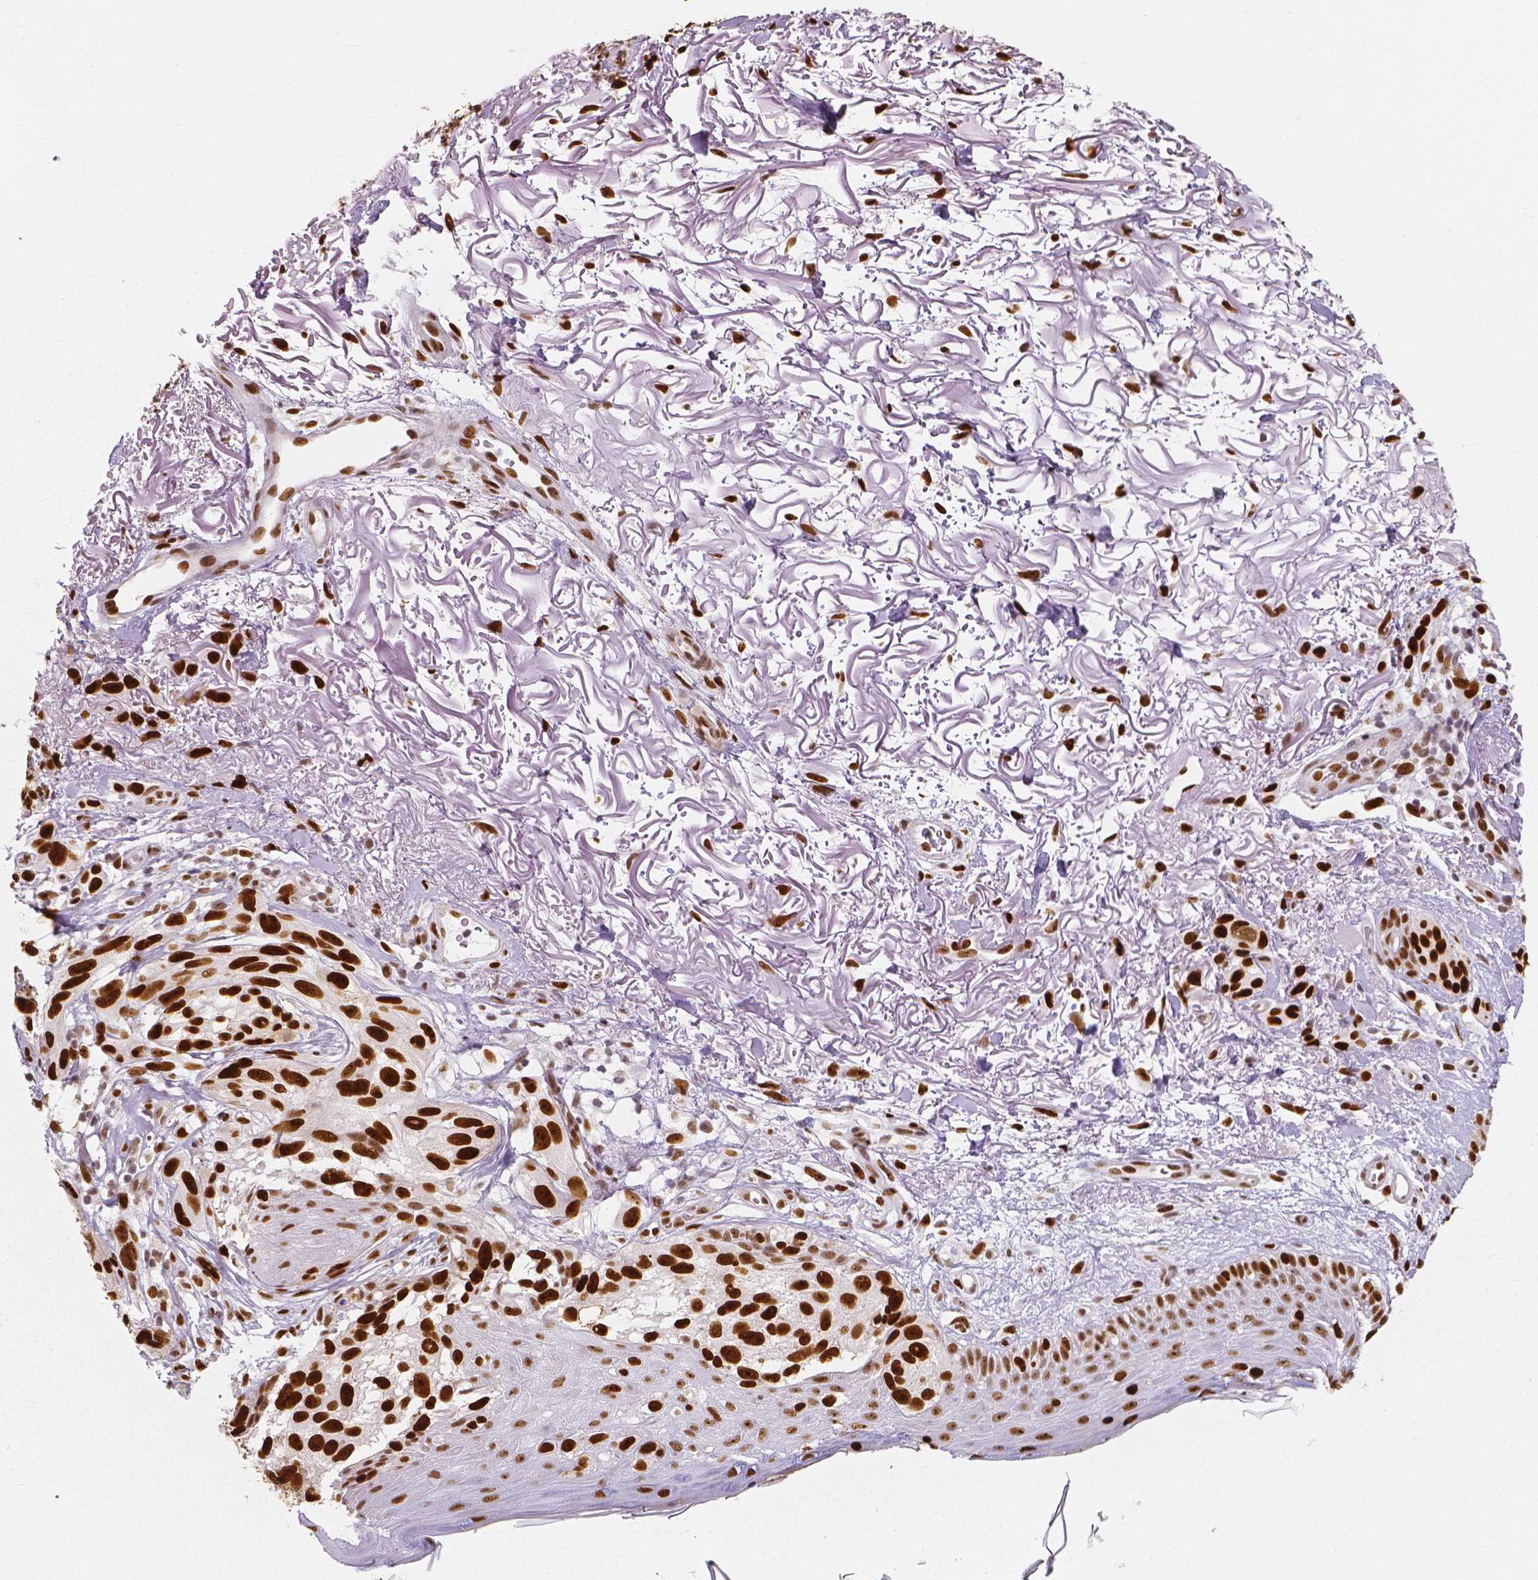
{"staining": {"intensity": "strong", "quantity": ">75%", "location": "nuclear"}, "tissue": "melanoma", "cell_type": "Tumor cells", "image_type": "cancer", "snomed": [{"axis": "morphology", "description": "Malignant melanoma, NOS"}, {"axis": "topography", "description": "Skin"}], "caption": "Melanoma stained for a protein shows strong nuclear positivity in tumor cells. Using DAB (3,3'-diaminobenzidine) (brown) and hematoxylin (blue) stains, captured at high magnification using brightfield microscopy.", "gene": "NUCKS1", "patient": {"sex": "female", "age": 86}}